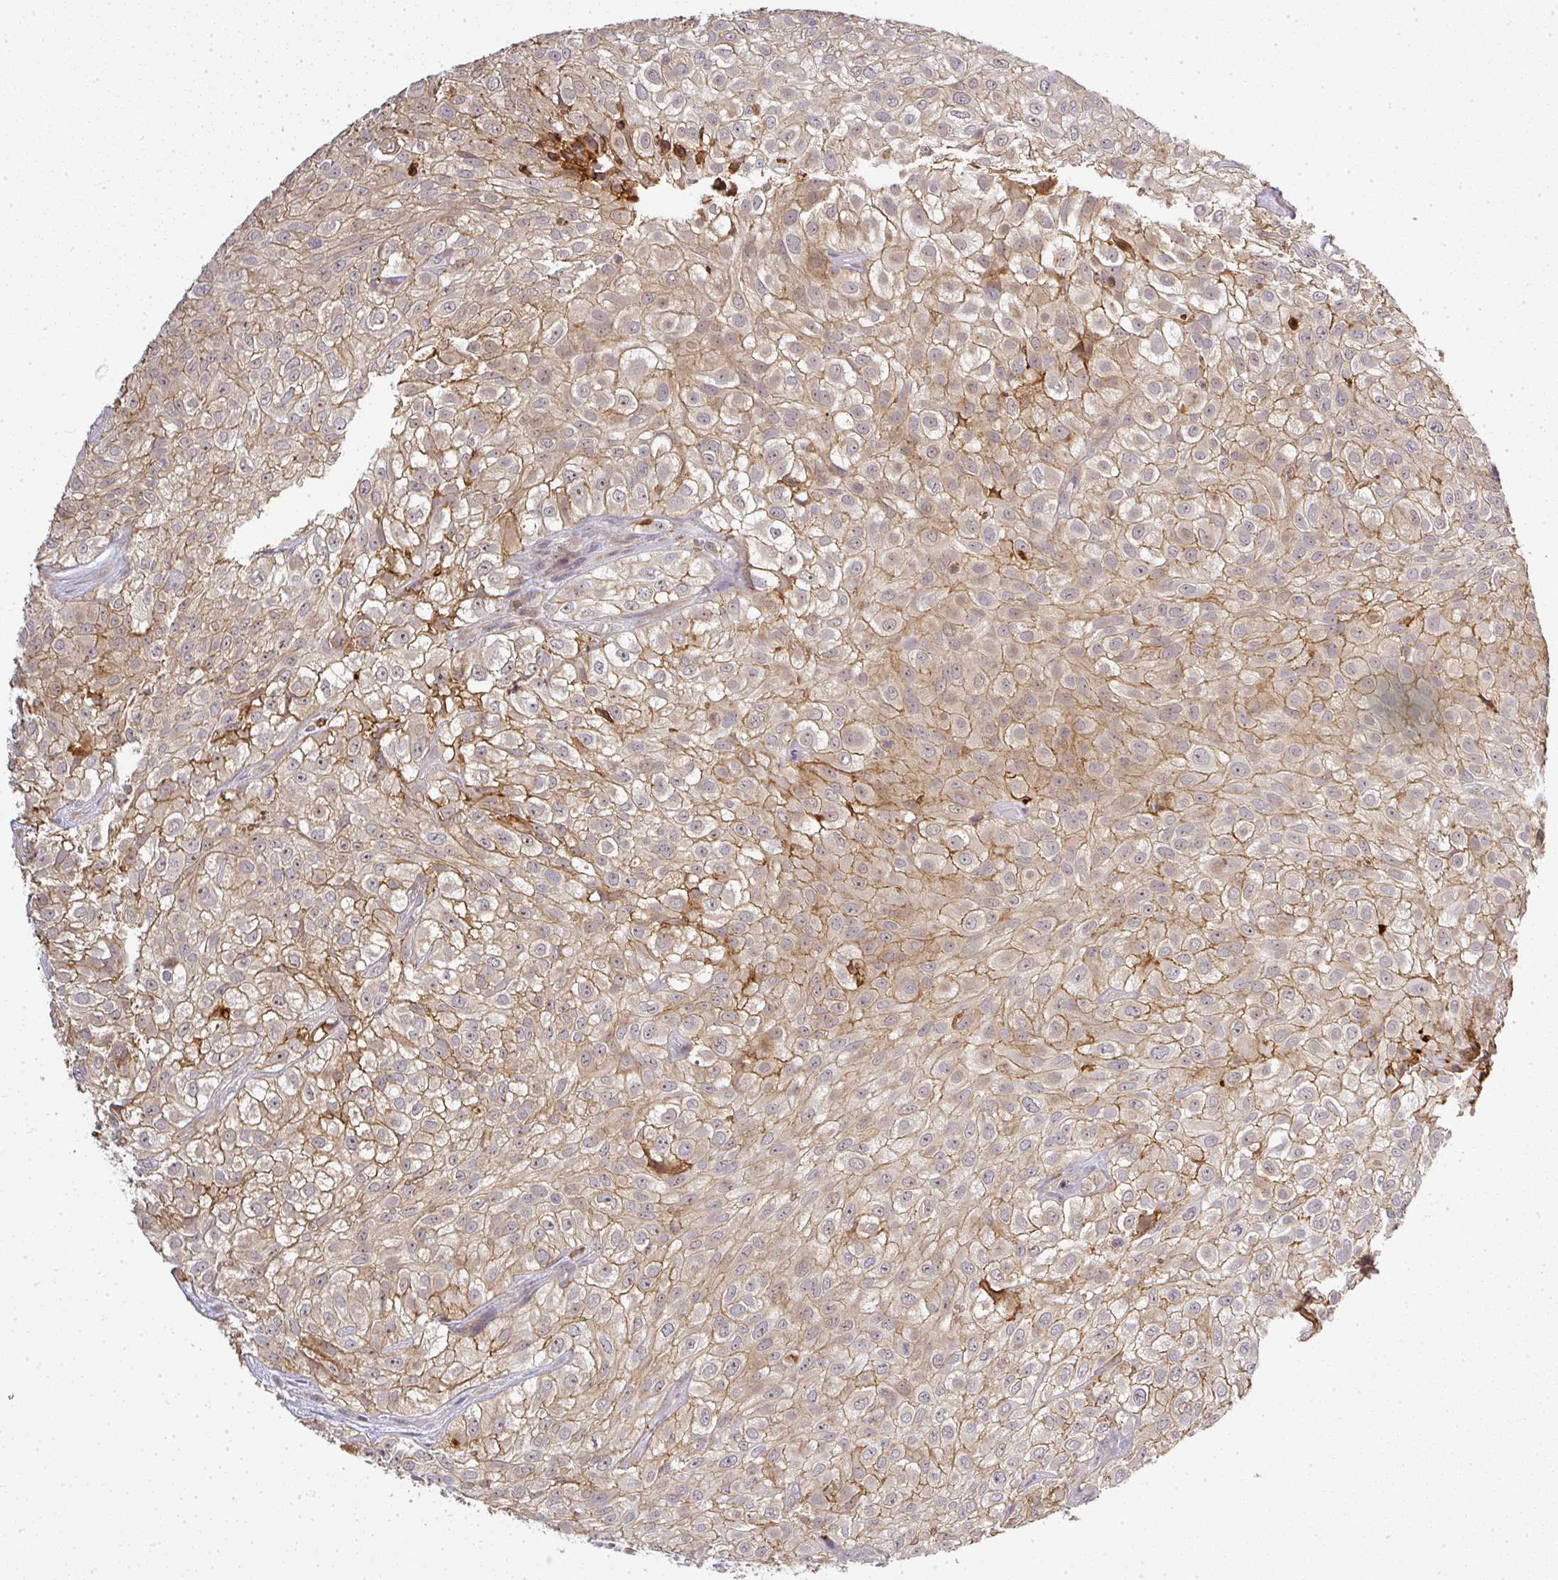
{"staining": {"intensity": "moderate", "quantity": ">75%", "location": "cytoplasmic/membranous"}, "tissue": "urothelial cancer", "cell_type": "Tumor cells", "image_type": "cancer", "snomed": [{"axis": "morphology", "description": "Urothelial carcinoma, High grade"}, {"axis": "topography", "description": "Urinary bladder"}], "caption": "IHC of high-grade urothelial carcinoma demonstrates medium levels of moderate cytoplasmic/membranous expression in approximately >75% of tumor cells.", "gene": "FAM153A", "patient": {"sex": "male", "age": 56}}